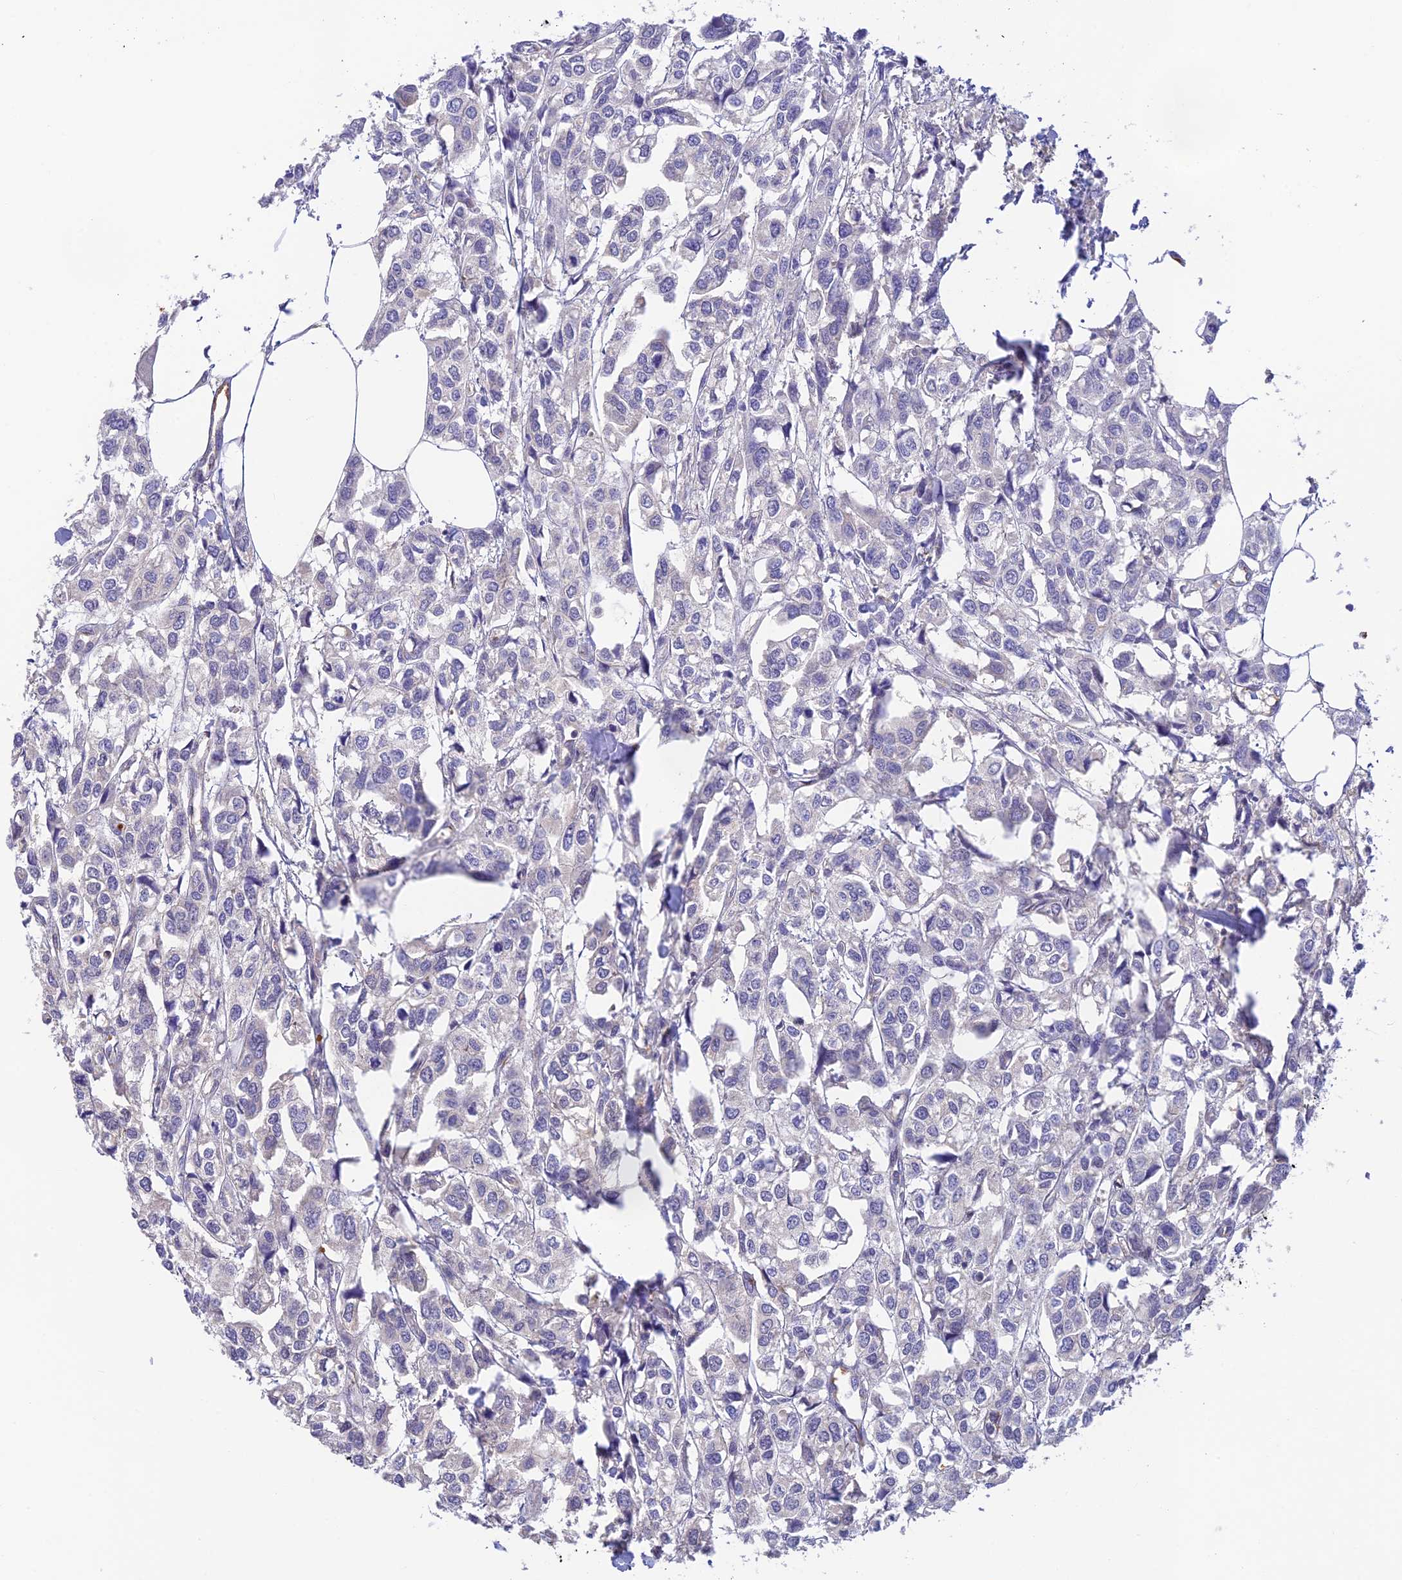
{"staining": {"intensity": "negative", "quantity": "none", "location": "none"}, "tissue": "urothelial cancer", "cell_type": "Tumor cells", "image_type": "cancer", "snomed": [{"axis": "morphology", "description": "Urothelial carcinoma, High grade"}, {"axis": "topography", "description": "Urinary bladder"}], "caption": "Tumor cells show no significant protein positivity in urothelial cancer.", "gene": "HDHD2", "patient": {"sex": "male", "age": 67}}